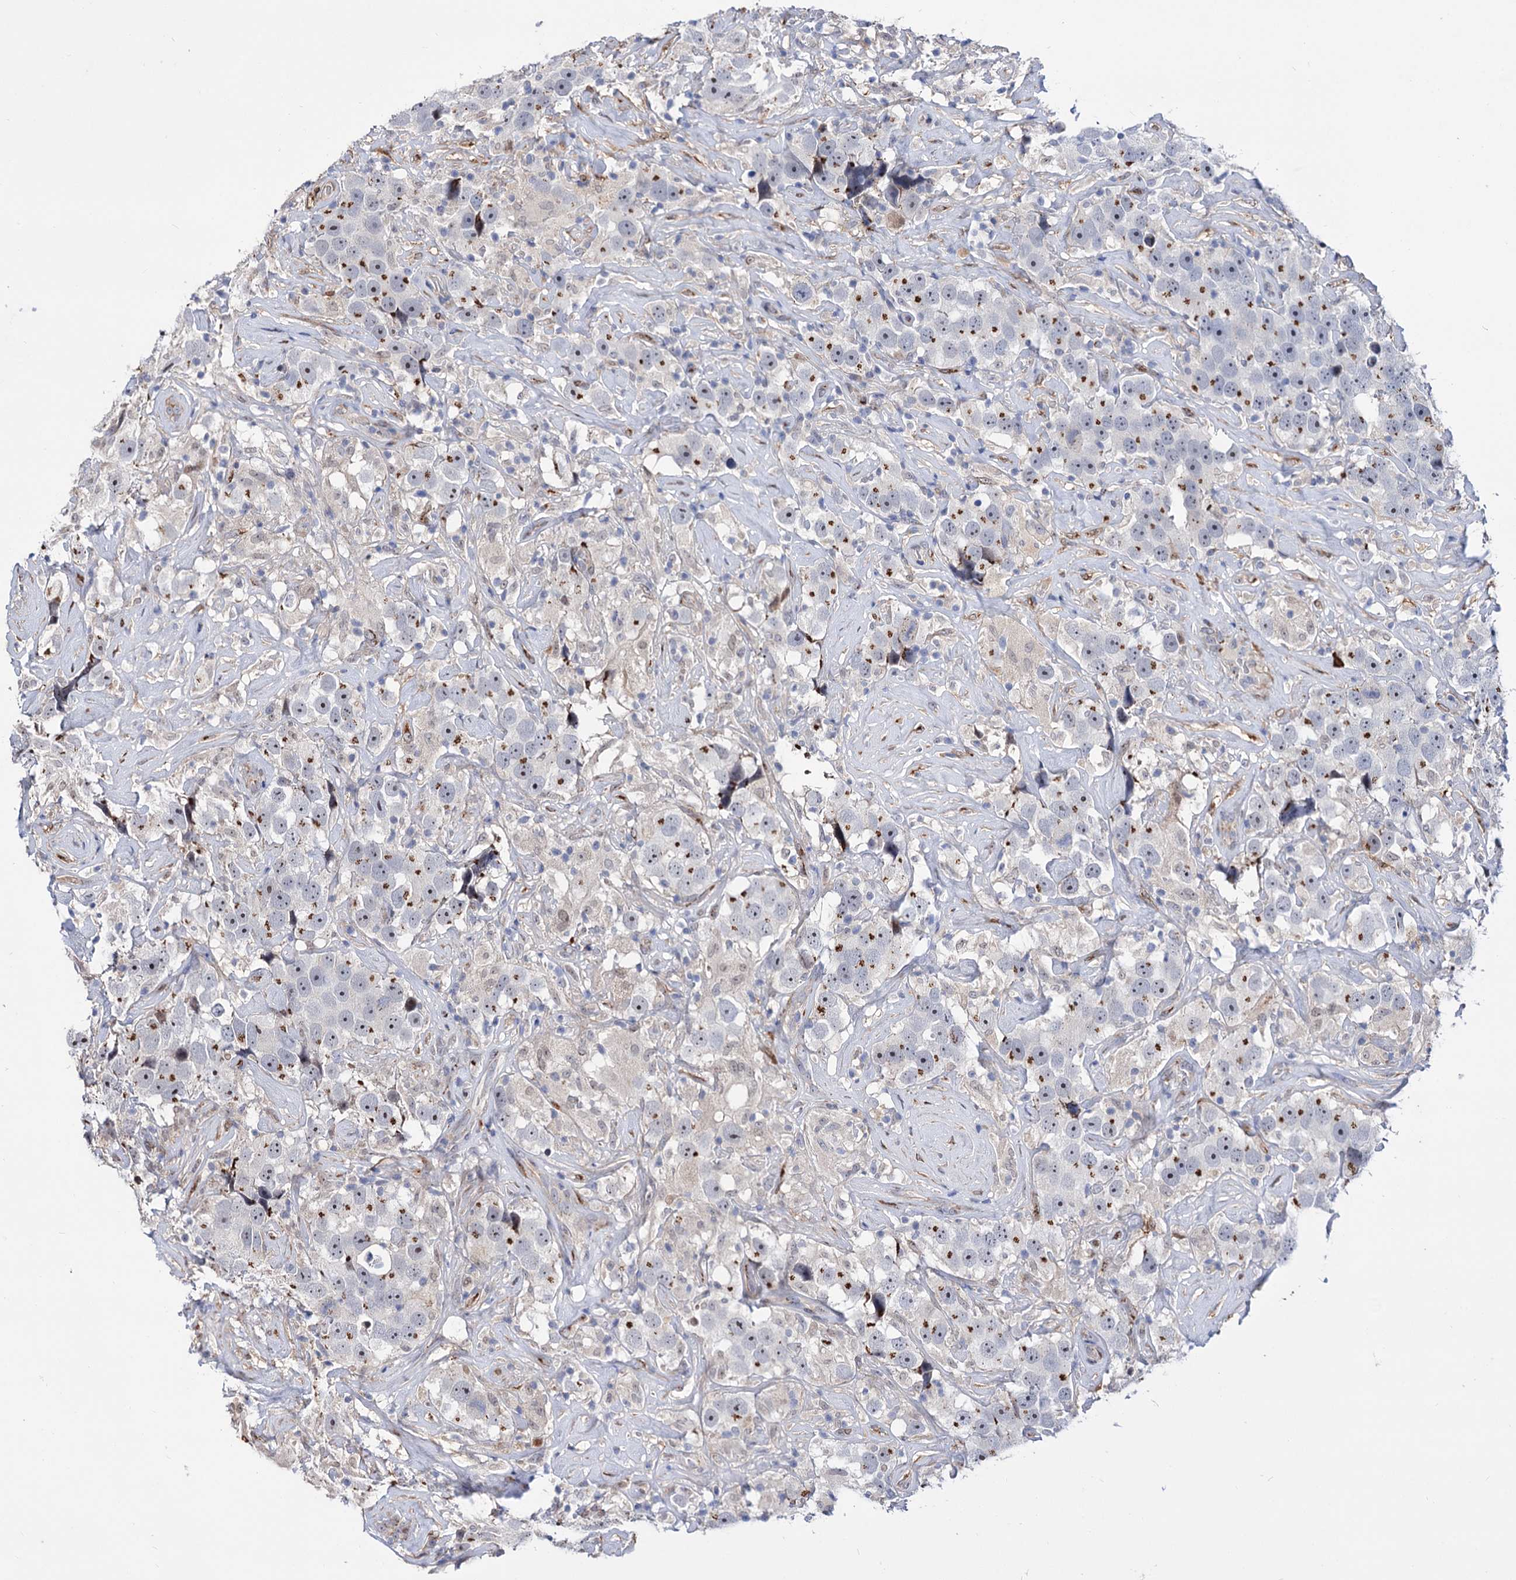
{"staining": {"intensity": "moderate", "quantity": "25%-75%", "location": "cytoplasmic/membranous"}, "tissue": "testis cancer", "cell_type": "Tumor cells", "image_type": "cancer", "snomed": [{"axis": "morphology", "description": "Seminoma, NOS"}, {"axis": "topography", "description": "Testis"}], "caption": "Human seminoma (testis) stained with a brown dye displays moderate cytoplasmic/membranous positive staining in about 25%-75% of tumor cells.", "gene": "C11orf96", "patient": {"sex": "male", "age": 49}}